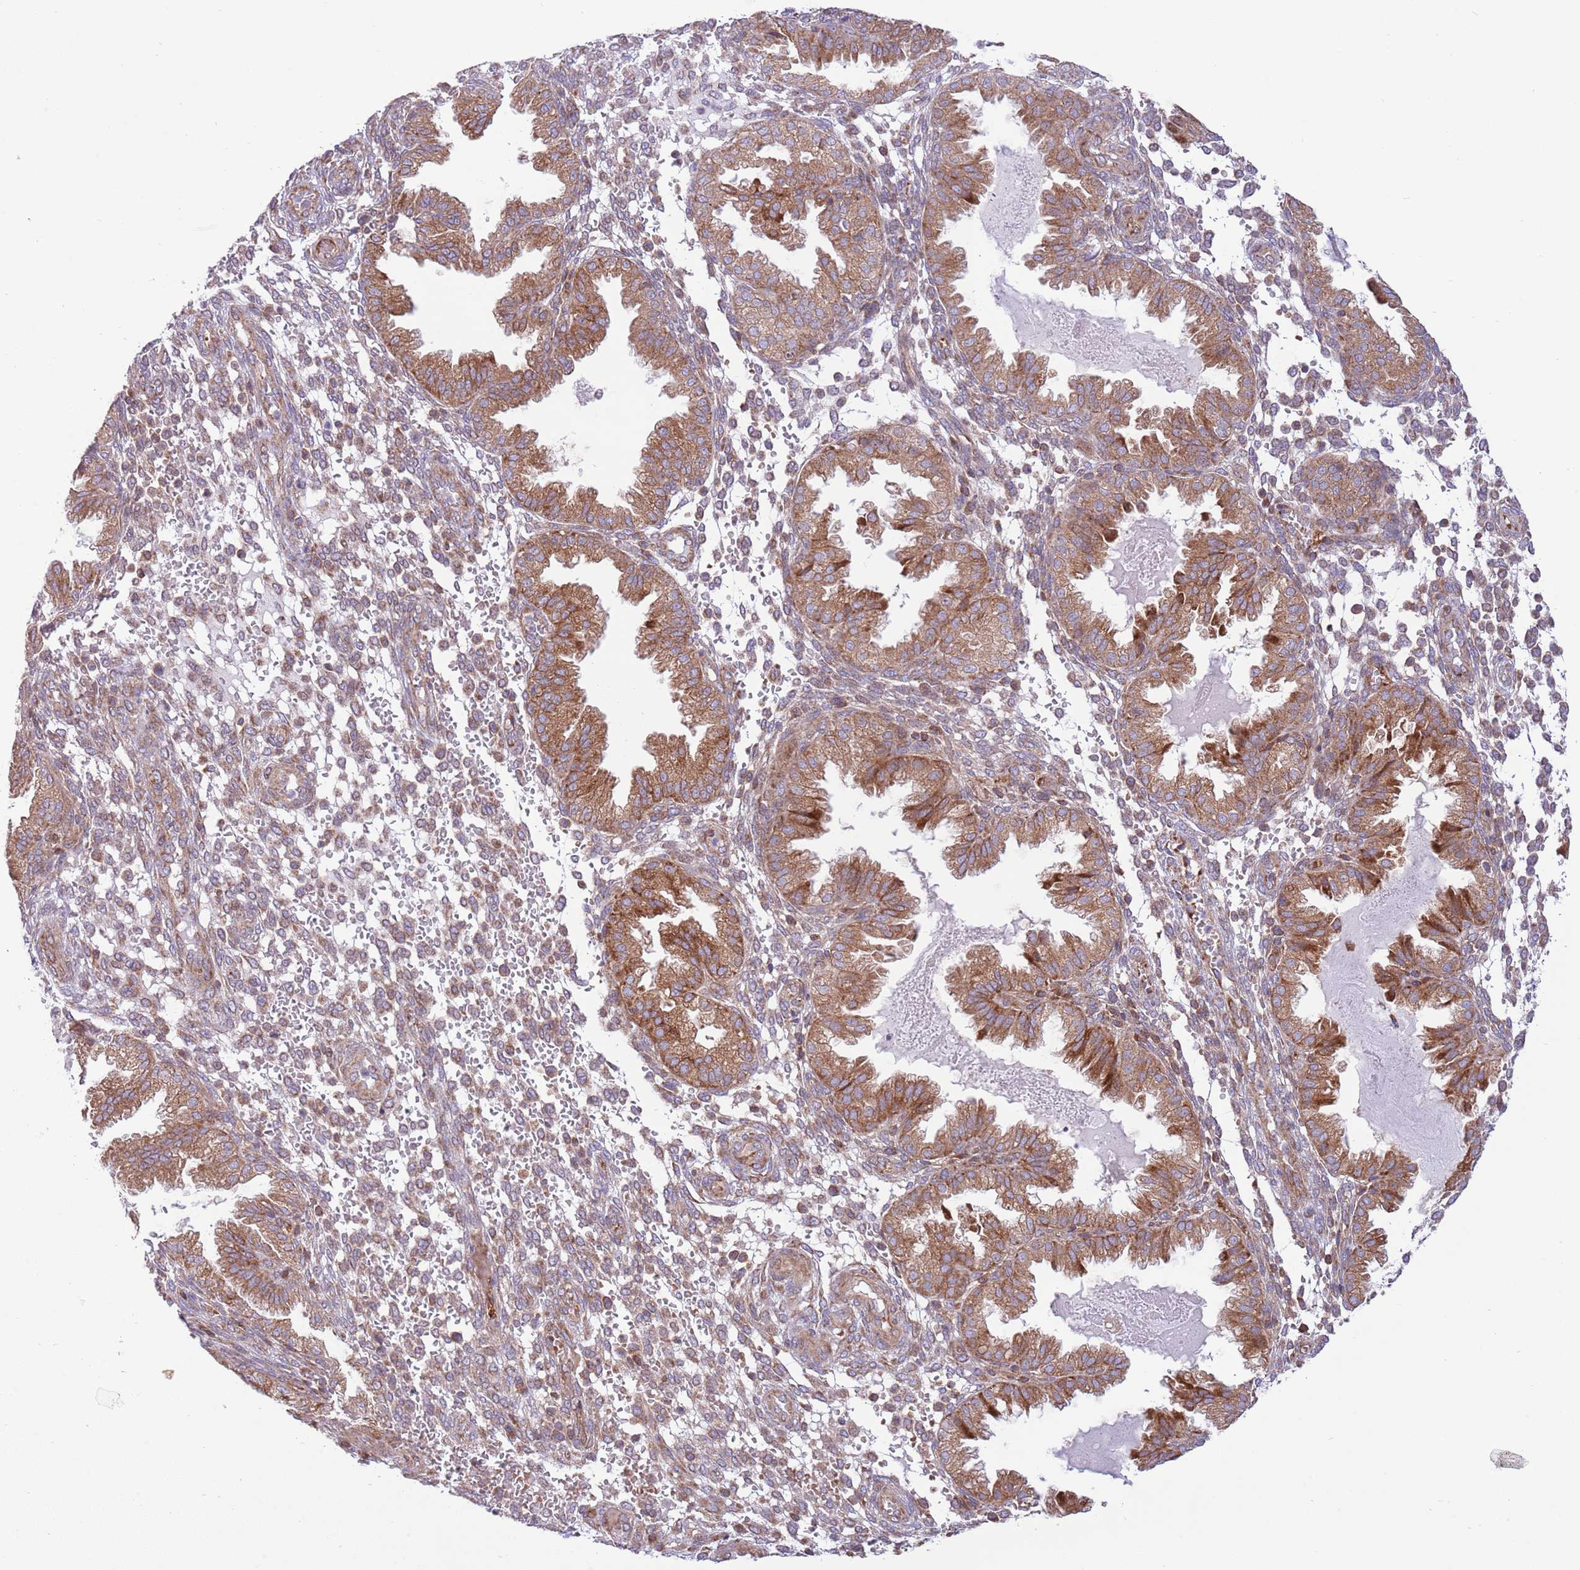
{"staining": {"intensity": "negative", "quantity": "none", "location": "none"}, "tissue": "endometrium", "cell_type": "Cells in endometrial stroma", "image_type": "normal", "snomed": [{"axis": "morphology", "description": "Normal tissue, NOS"}, {"axis": "topography", "description": "Endometrium"}], "caption": "Cells in endometrial stroma are negative for brown protein staining in unremarkable endometrium. Nuclei are stained in blue.", "gene": "DAND5", "patient": {"sex": "female", "age": 33}}